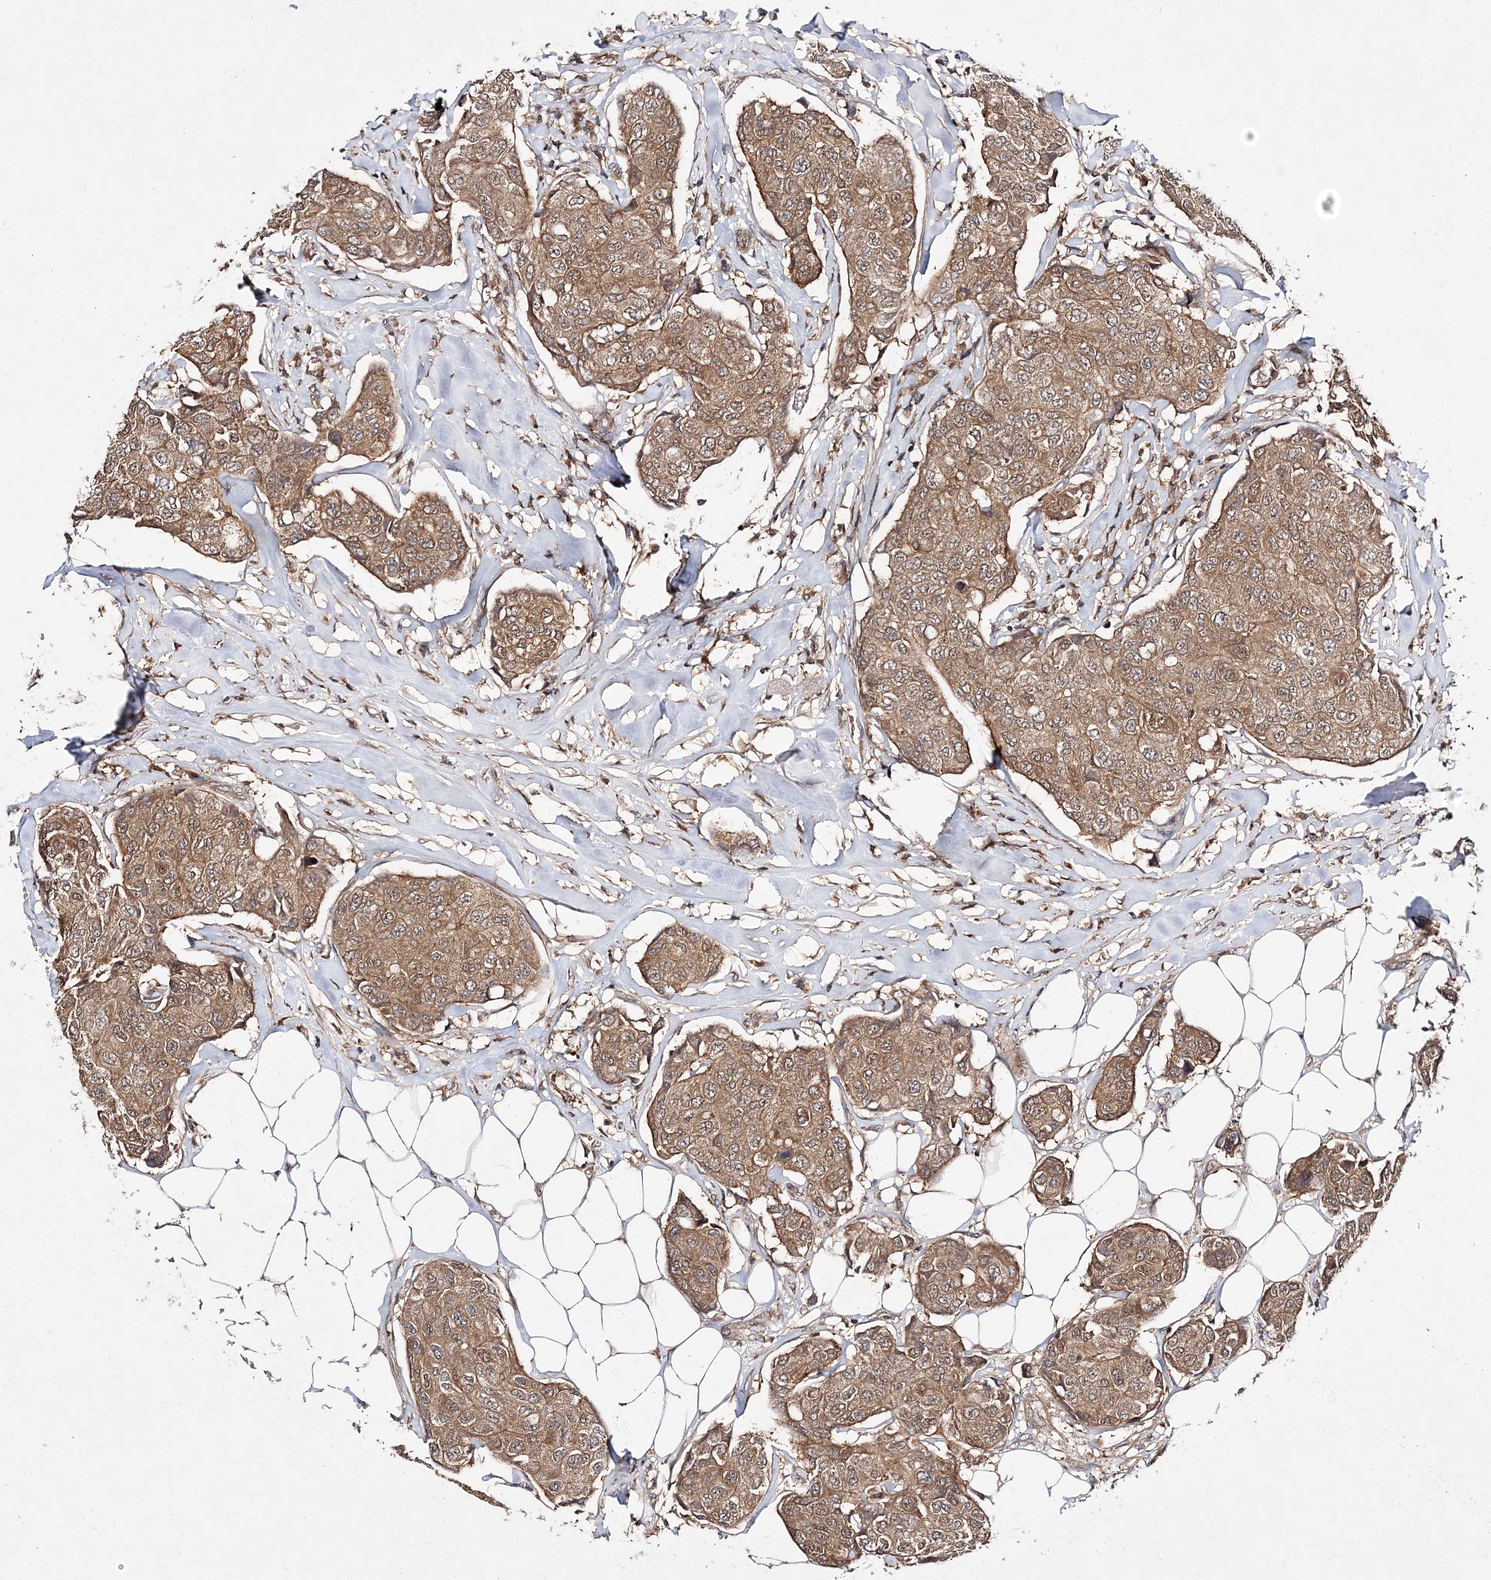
{"staining": {"intensity": "moderate", "quantity": ">75%", "location": "cytoplasmic/membranous,nuclear"}, "tissue": "breast cancer", "cell_type": "Tumor cells", "image_type": "cancer", "snomed": [{"axis": "morphology", "description": "Duct carcinoma"}, {"axis": "topography", "description": "Breast"}], "caption": "DAB immunohistochemical staining of invasive ductal carcinoma (breast) shows moderate cytoplasmic/membranous and nuclear protein positivity in approximately >75% of tumor cells.", "gene": "TMEM9B", "patient": {"sex": "female", "age": 80}}